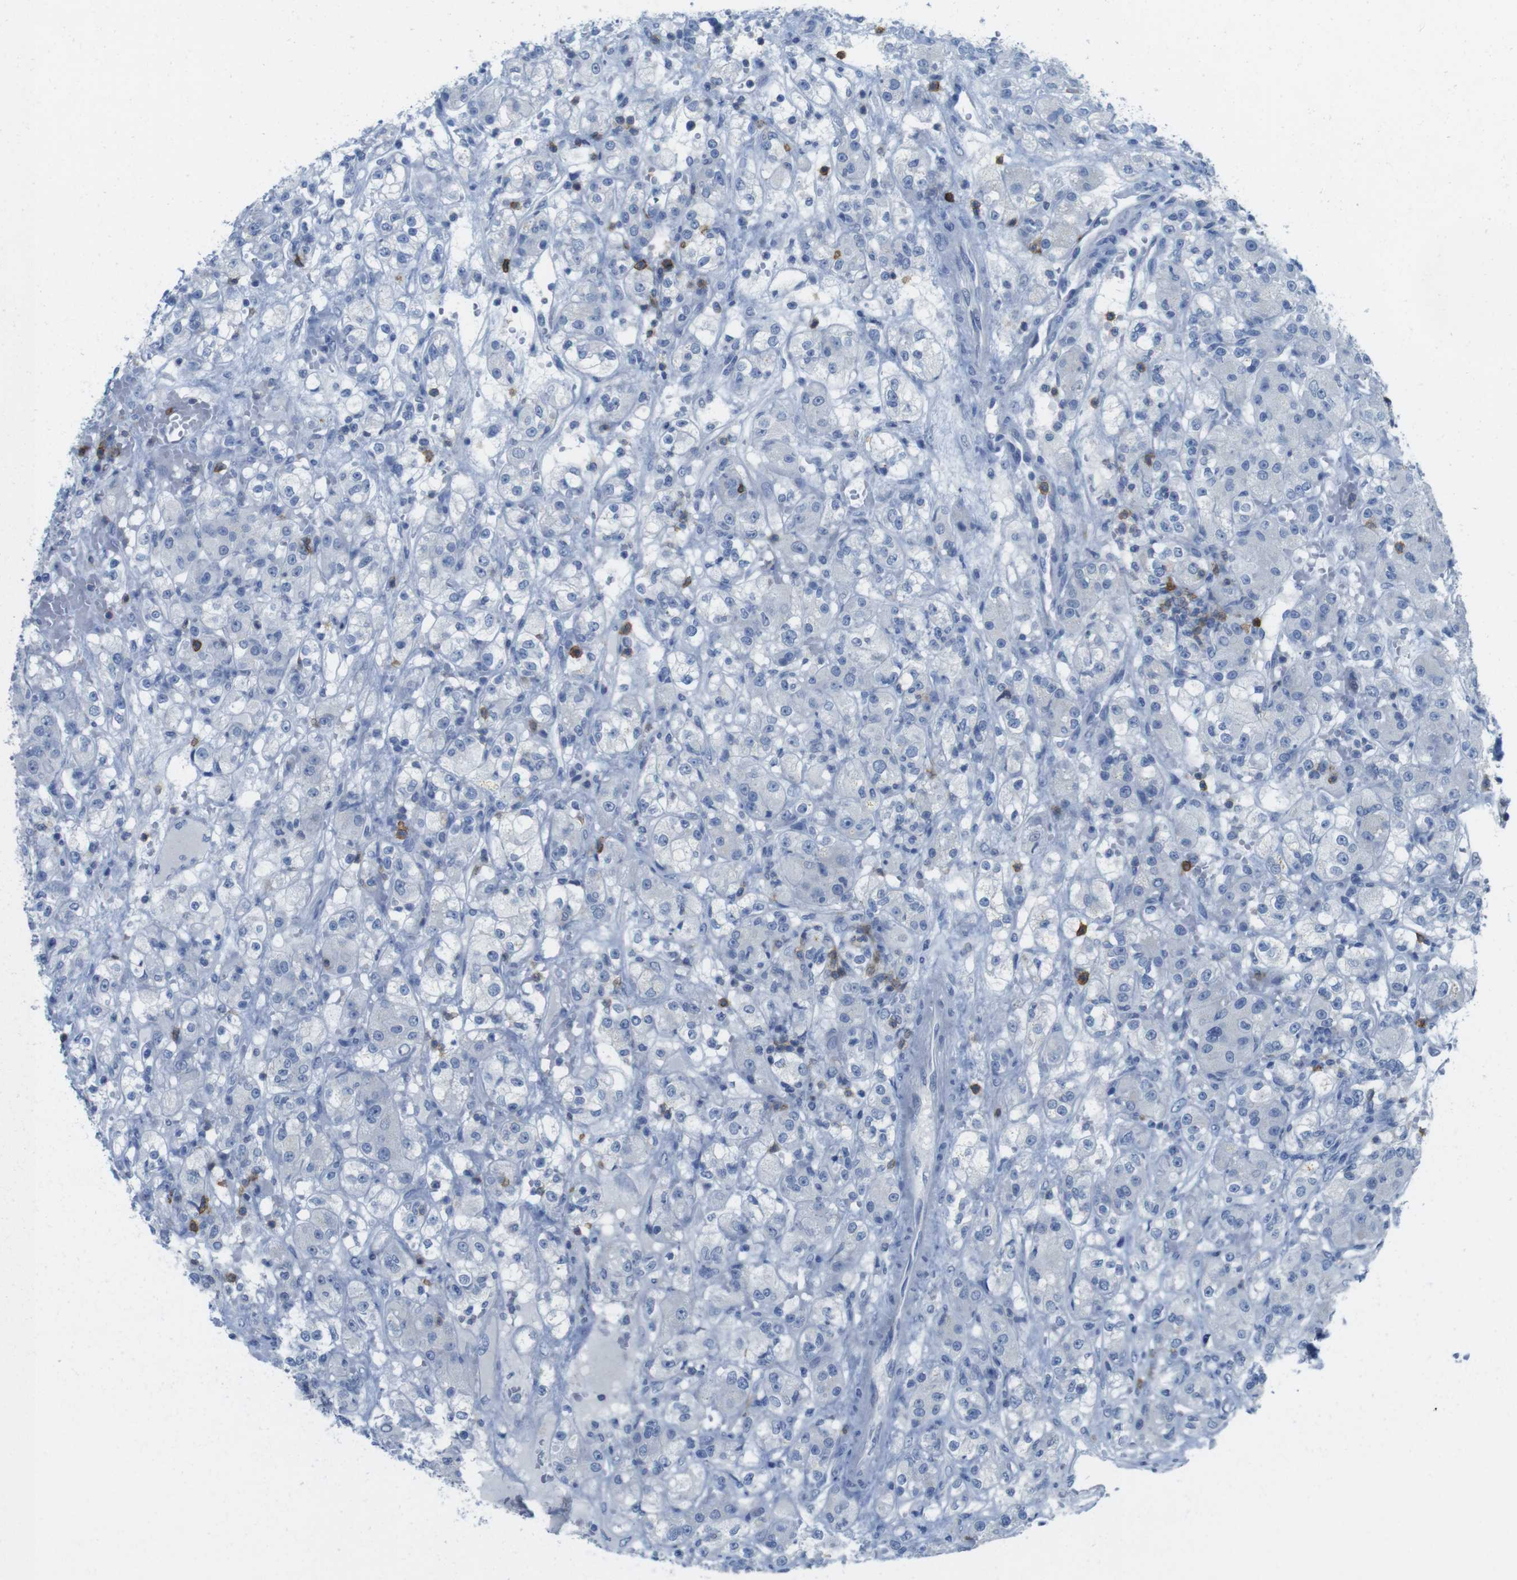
{"staining": {"intensity": "negative", "quantity": "none", "location": "none"}, "tissue": "renal cancer", "cell_type": "Tumor cells", "image_type": "cancer", "snomed": [{"axis": "morphology", "description": "Normal tissue, NOS"}, {"axis": "morphology", "description": "Adenocarcinoma, NOS"}, {"axis": "topography", "description": "Kidney"}], "caption": "There is no significant expression in tumor cells of renal adenocarcinoma.", "gene": "CD5", "patient": {"sex": "male", "age": 61}}